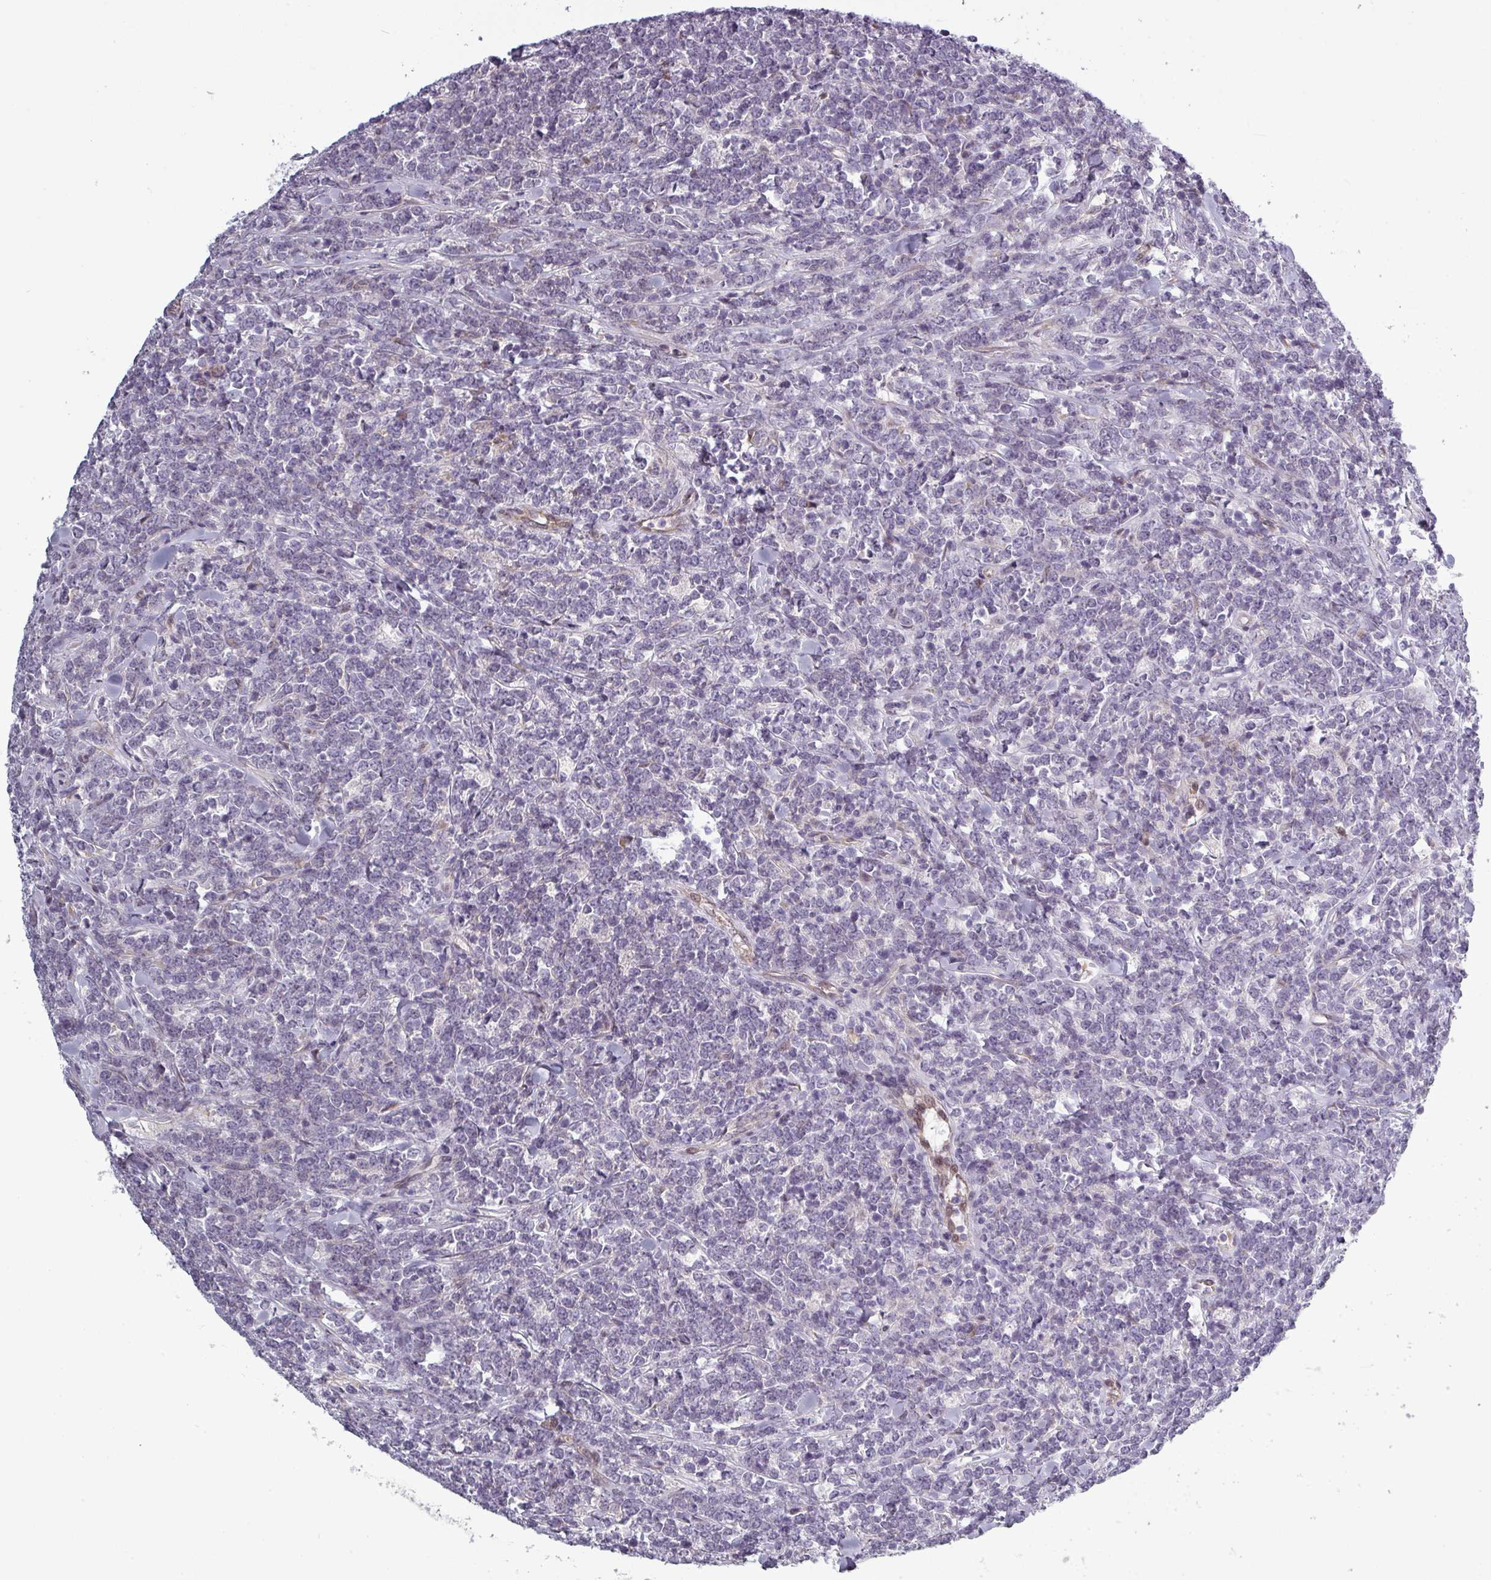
{"staining": {"intensity": "negative", "quantity": "none", "location": "none"}, "tissue": "lymphoma", "cell_type": "Tumor cells", "image_type": "cancer", "snomed": [{"axis": "morphology", "description": "Malignant lymphoma, non-Hodgkin's type, High grade"}, {"axis": "topography", "description": "Small intestine"}, {"axis": "topography", "description": "Colon"}], "caption": "Malignant lymphoma, non-Hodgkin's type (high-grade) stained for a protein using immunohistochemistry (IHC) demonstrates no staining tumor cells.", "gene": "PRAMEF12", "patient": {"sex": "male", "age": 8}}